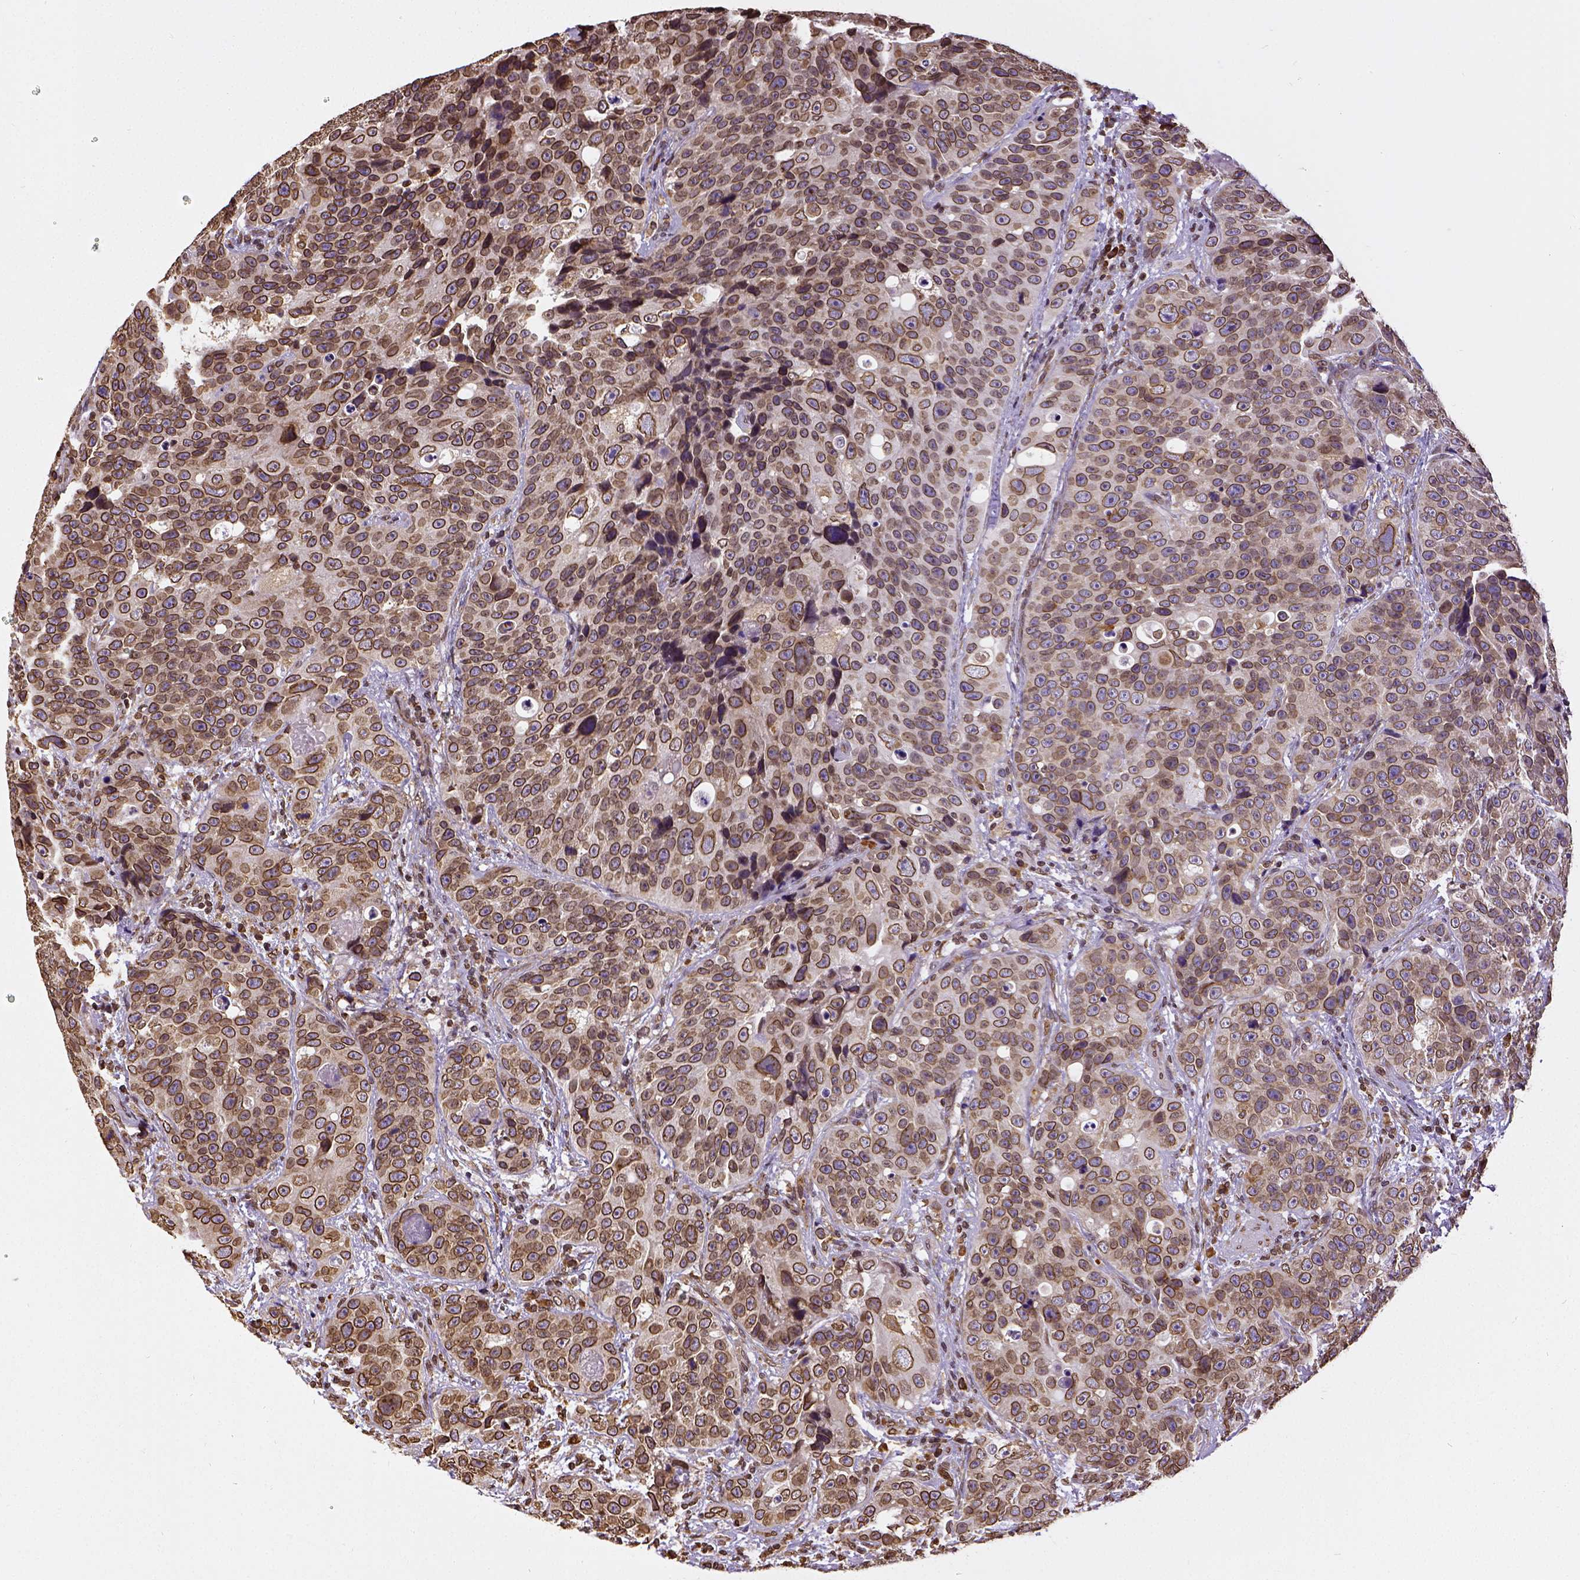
{"staining": {"intensity": "strong", "quantity": ">75%", "location": "cytoplasmic/membranous,nuclear"}, "tissue": "urothelial cancer", "cell_type": "Tumor cells", "image_type": "cancer", "snomed": [{"axis": "morphology", "description": "Urothelial carcinoma, NOS"}, {"axis": "topography", "description": "Urinary bladder"}], "caption": "The photomicrograph reveals staining of urothelial cancer, revealing strong cytoplasmic/membranous and nuclear protein staining (brown color) within tumor cells. (Brightfield microscopy of DAB IHC at high magnification).", "gene": "MTDH", "patient": {"sex": "male", "age": 52}}